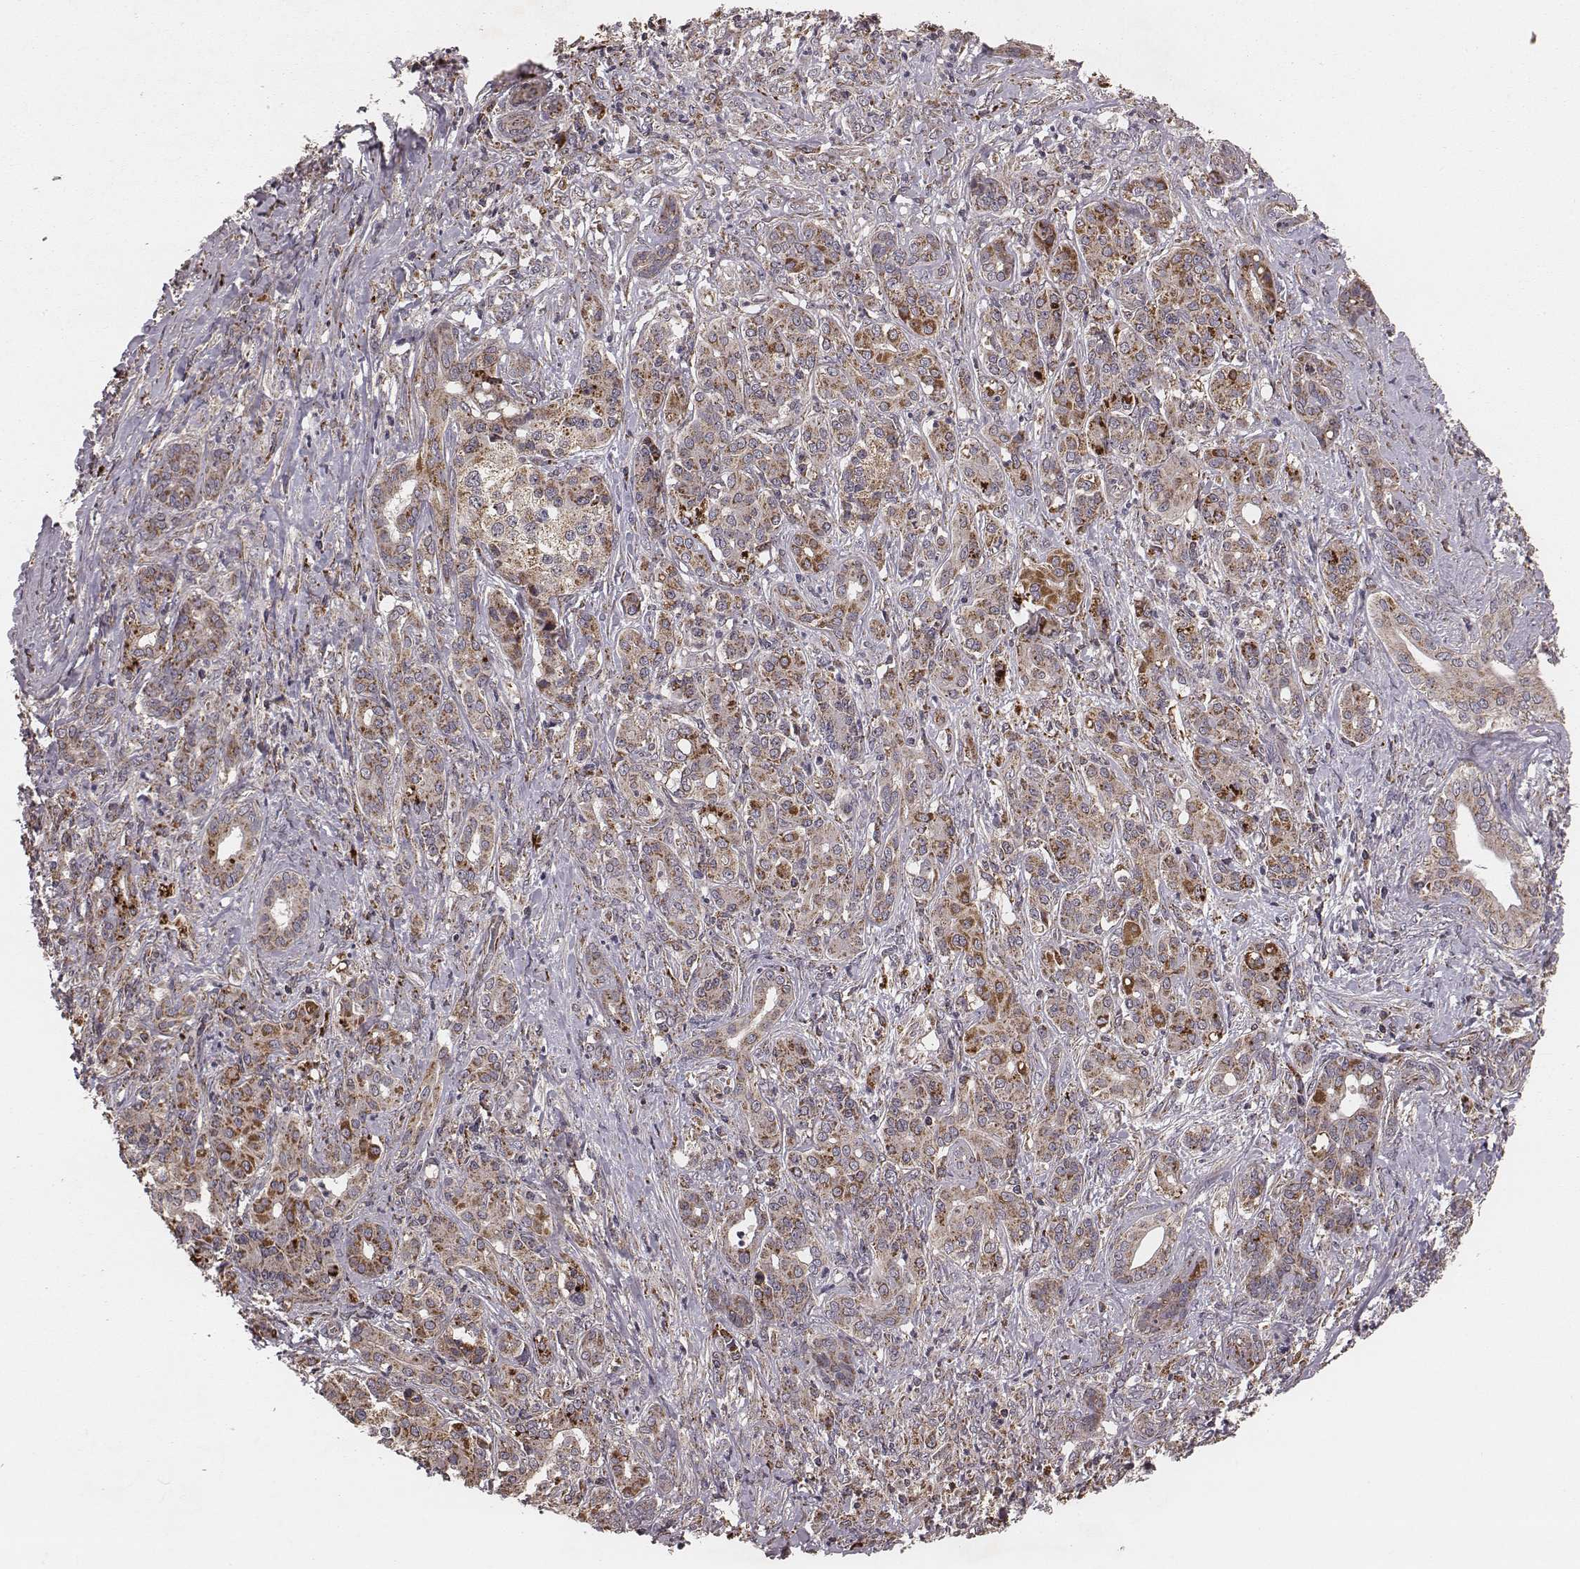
{"staining": {"intensity": "moderate", "quantity": ">75%", "location": "cytoplasmic/membranous"}, "tissue": "pancreatic cancer", "cell_type": "Tumor cells", "image_type": "cancer", "snomed": [{"axis": "morphology", "description": "Normal tissue, NOS"}, {"axis": "morphology", "description": "Inflammation, NOS"}, {"axis": "morphology", "description": "Adenocarcinoma, NOS"}, {"axis": "topography", "description": "Pancreas"}], "caption": "IHC histopathology image of neoplastic tissue: pancreatic cancer stained using immunohistochemistry (IHC) exhibits medium levels of moderate protein expression localized specifically in the cytoplasmic/membranous of tumor cells, appearing as a cytoplasmic/membranous brown color.", "gene": "ZDHHC21", "patient": {"sex": "male", "age": 57}}